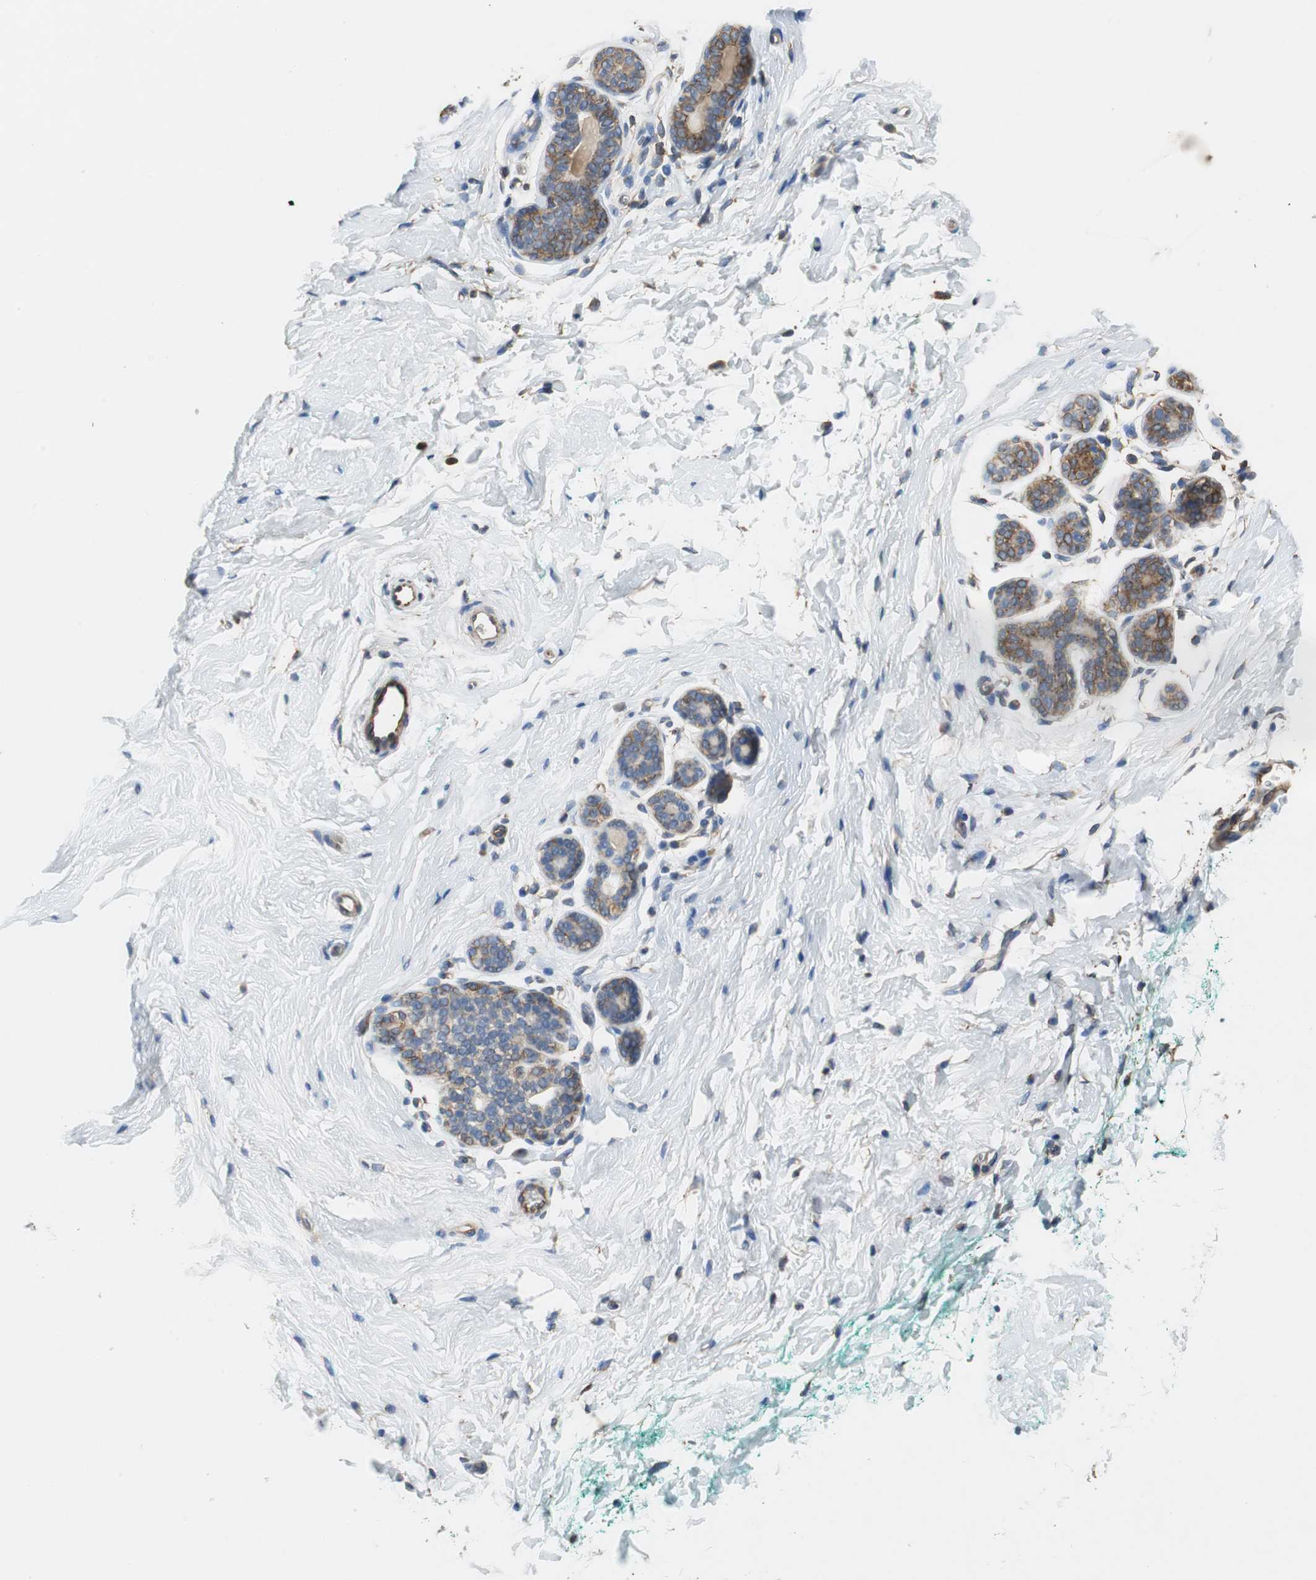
{"staining": {"intensity": "strong", "quantity": ">75%", "location": "cytoplasmic/membranous"}, "tissue": "breast", "cell_type": "Glandular cells", "image_type": "normal", "snomed": [{"axis": "morphology", "description": "Normal tissue, NOS"}, {"axis": "topography", "description": "Breast"}], "caption": "Immunohistochemical staining of unremarkable breast reveals >75% levels of strong cytoplasmic/membranous protein expression in about >75% of glandular cells.", "gene": "GSTK1", "patient": {"sex": "female", "age": 52}}